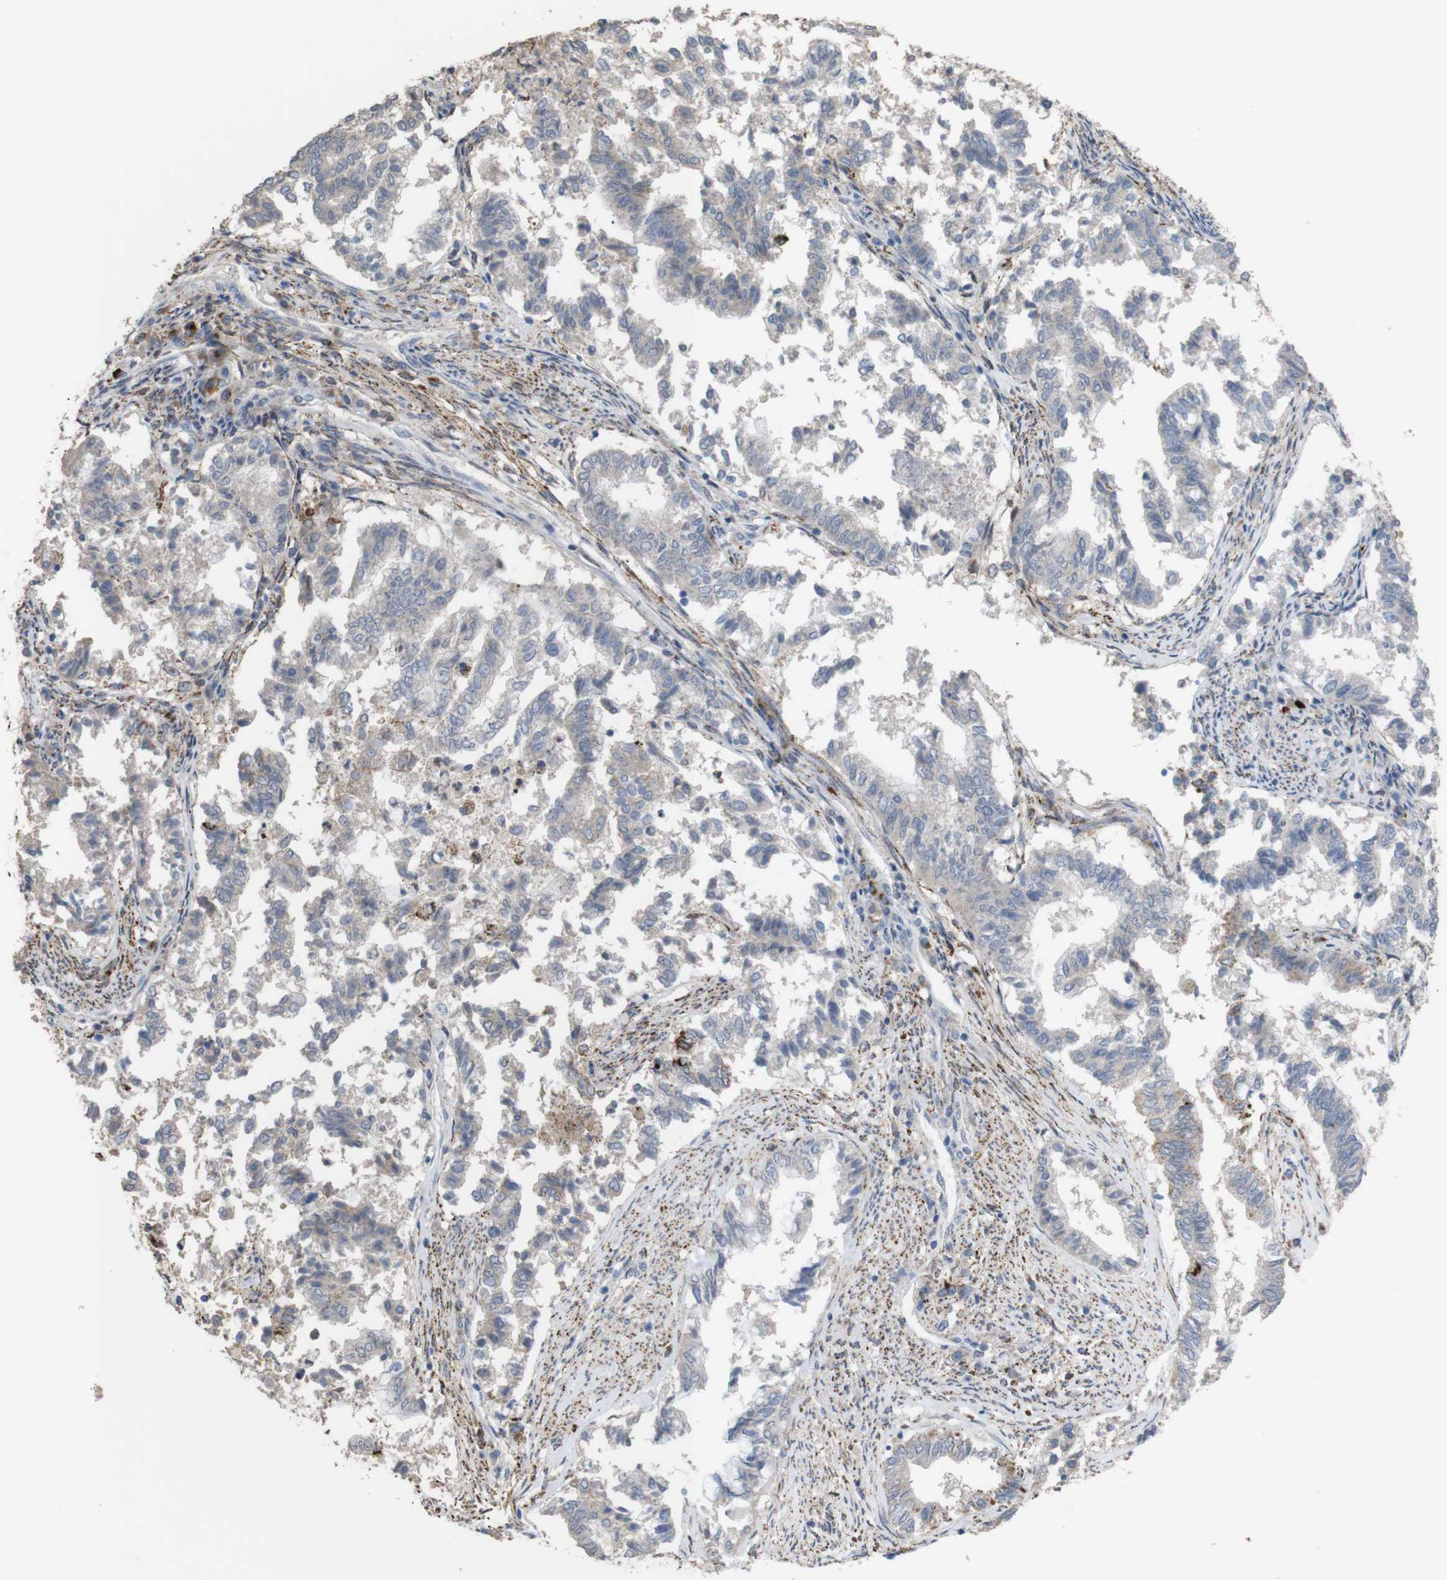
{"staining": {"intensity": "weak", "quantity": "25%-75%", "location": "cytoplasmic/membranous"}, "tissue": "endometrial cancer", "cell_type": "Tumor cells", "image_type": "cancer", "snomed": [{"axis": "morphology", "description": "Necrosis, NOS"}, {"axis": "morphology", "description": "Adenocarcinoma, NOS"}, {"axis": "topography", "description": "Endometrium"}], "caption": "This is an image of immunohistochemistry staining of endometrial adenocarcinoma, which shows weak staining in the cytoplasmic/membranous of tumor cells.", "gene": "PTPRR", "patient": {"sex": "female", "age": 79}}